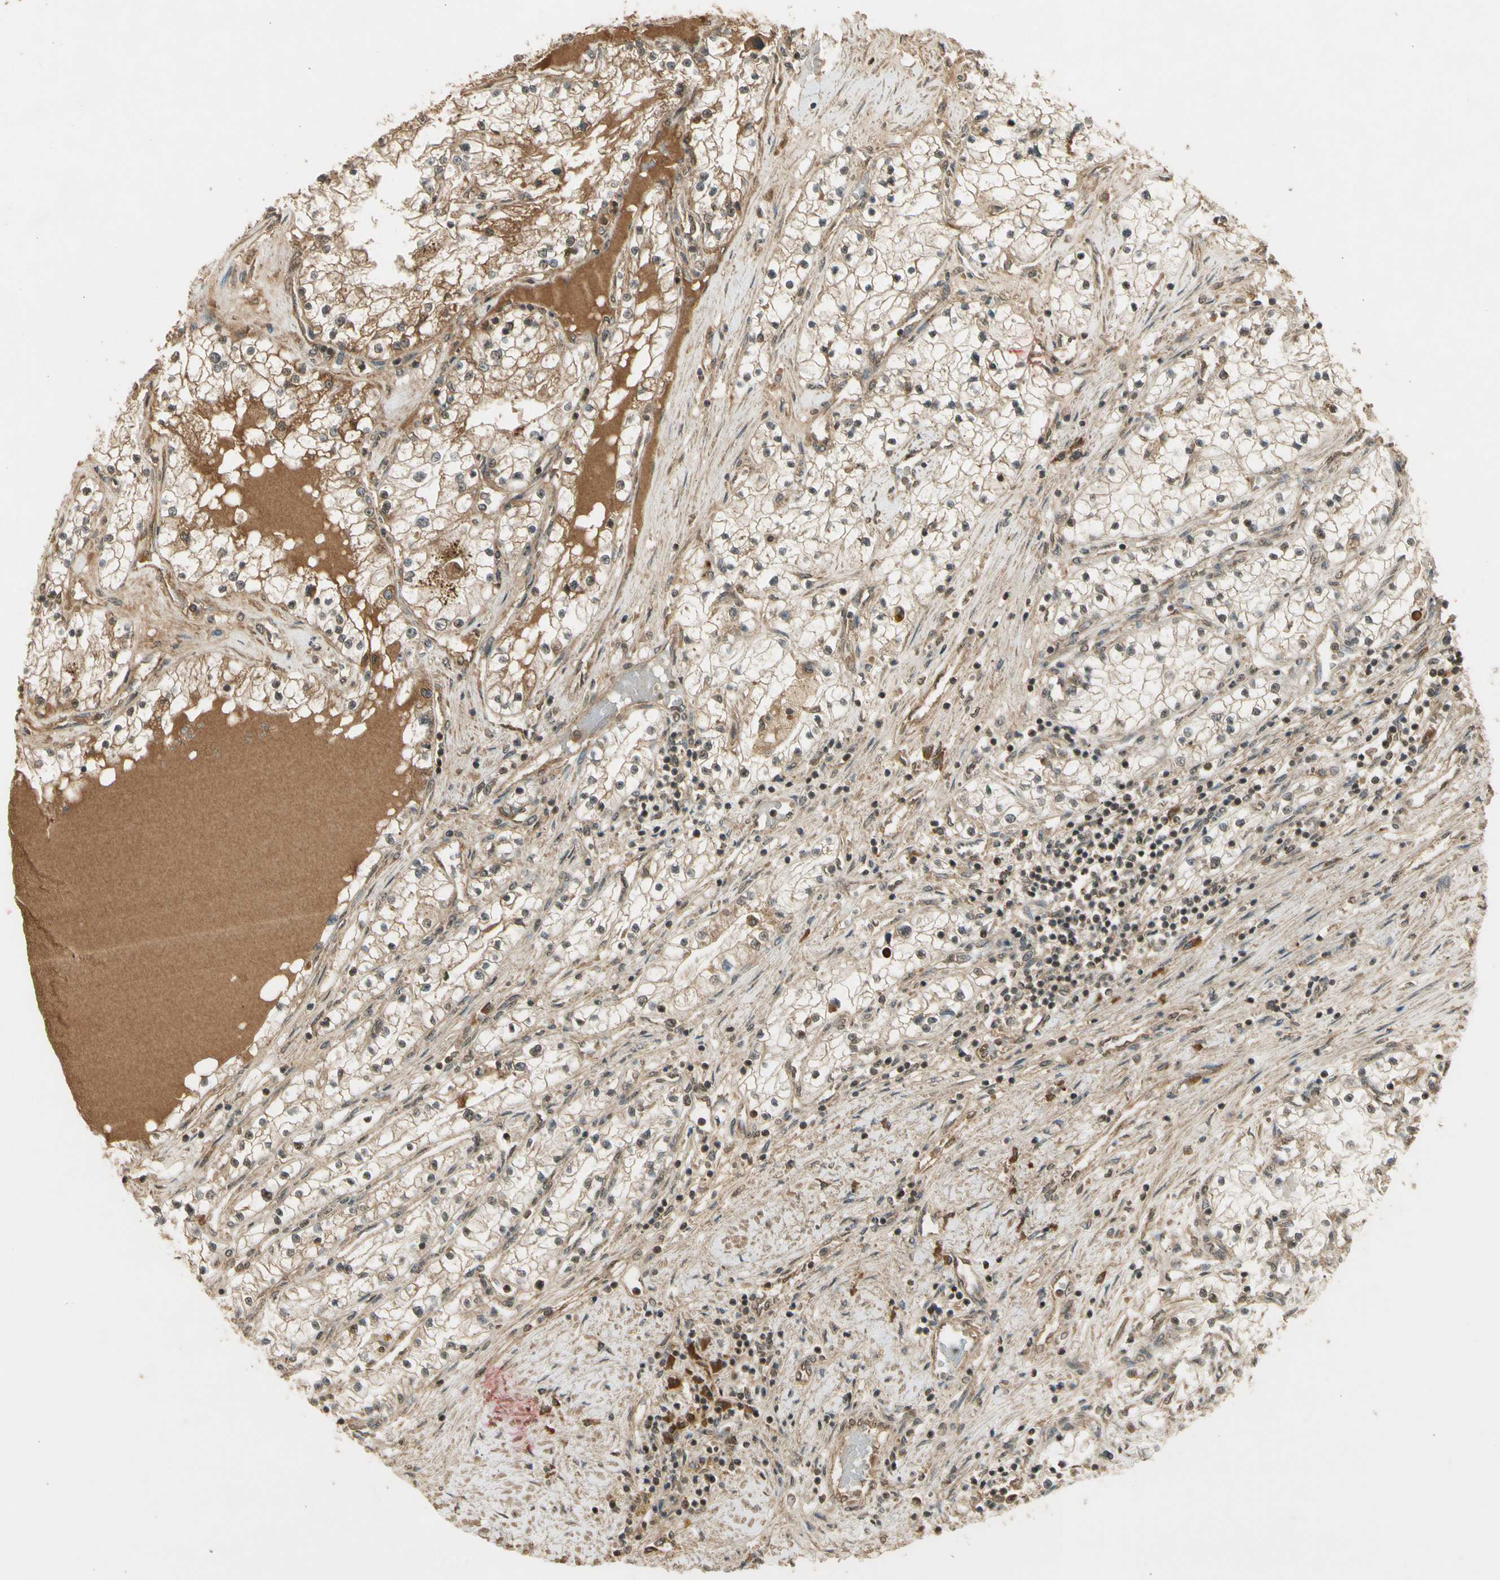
{"staining": {"intensity": "moderate", "quantity": "25%-75%", "location": "nuclear"}, "tissue": "renal cancer", "cell_type": "Tumor cells", "image_type": "cancer", "snomed": [{"axis": "morphology", "description": "Adenocarcinoma, NOS"}, {"axis": "topography", "description": "Kidney"}], "caption": "IHC photomicrograph of human renal cancer (adenocarcinoma) stained for a protein (brown), which demonstrates medium levels of moderate nuclear staining in about 25%-75% of tumor cells.", "gene": "GMEB2", "patient": {"sex": "male", "age": 68}}